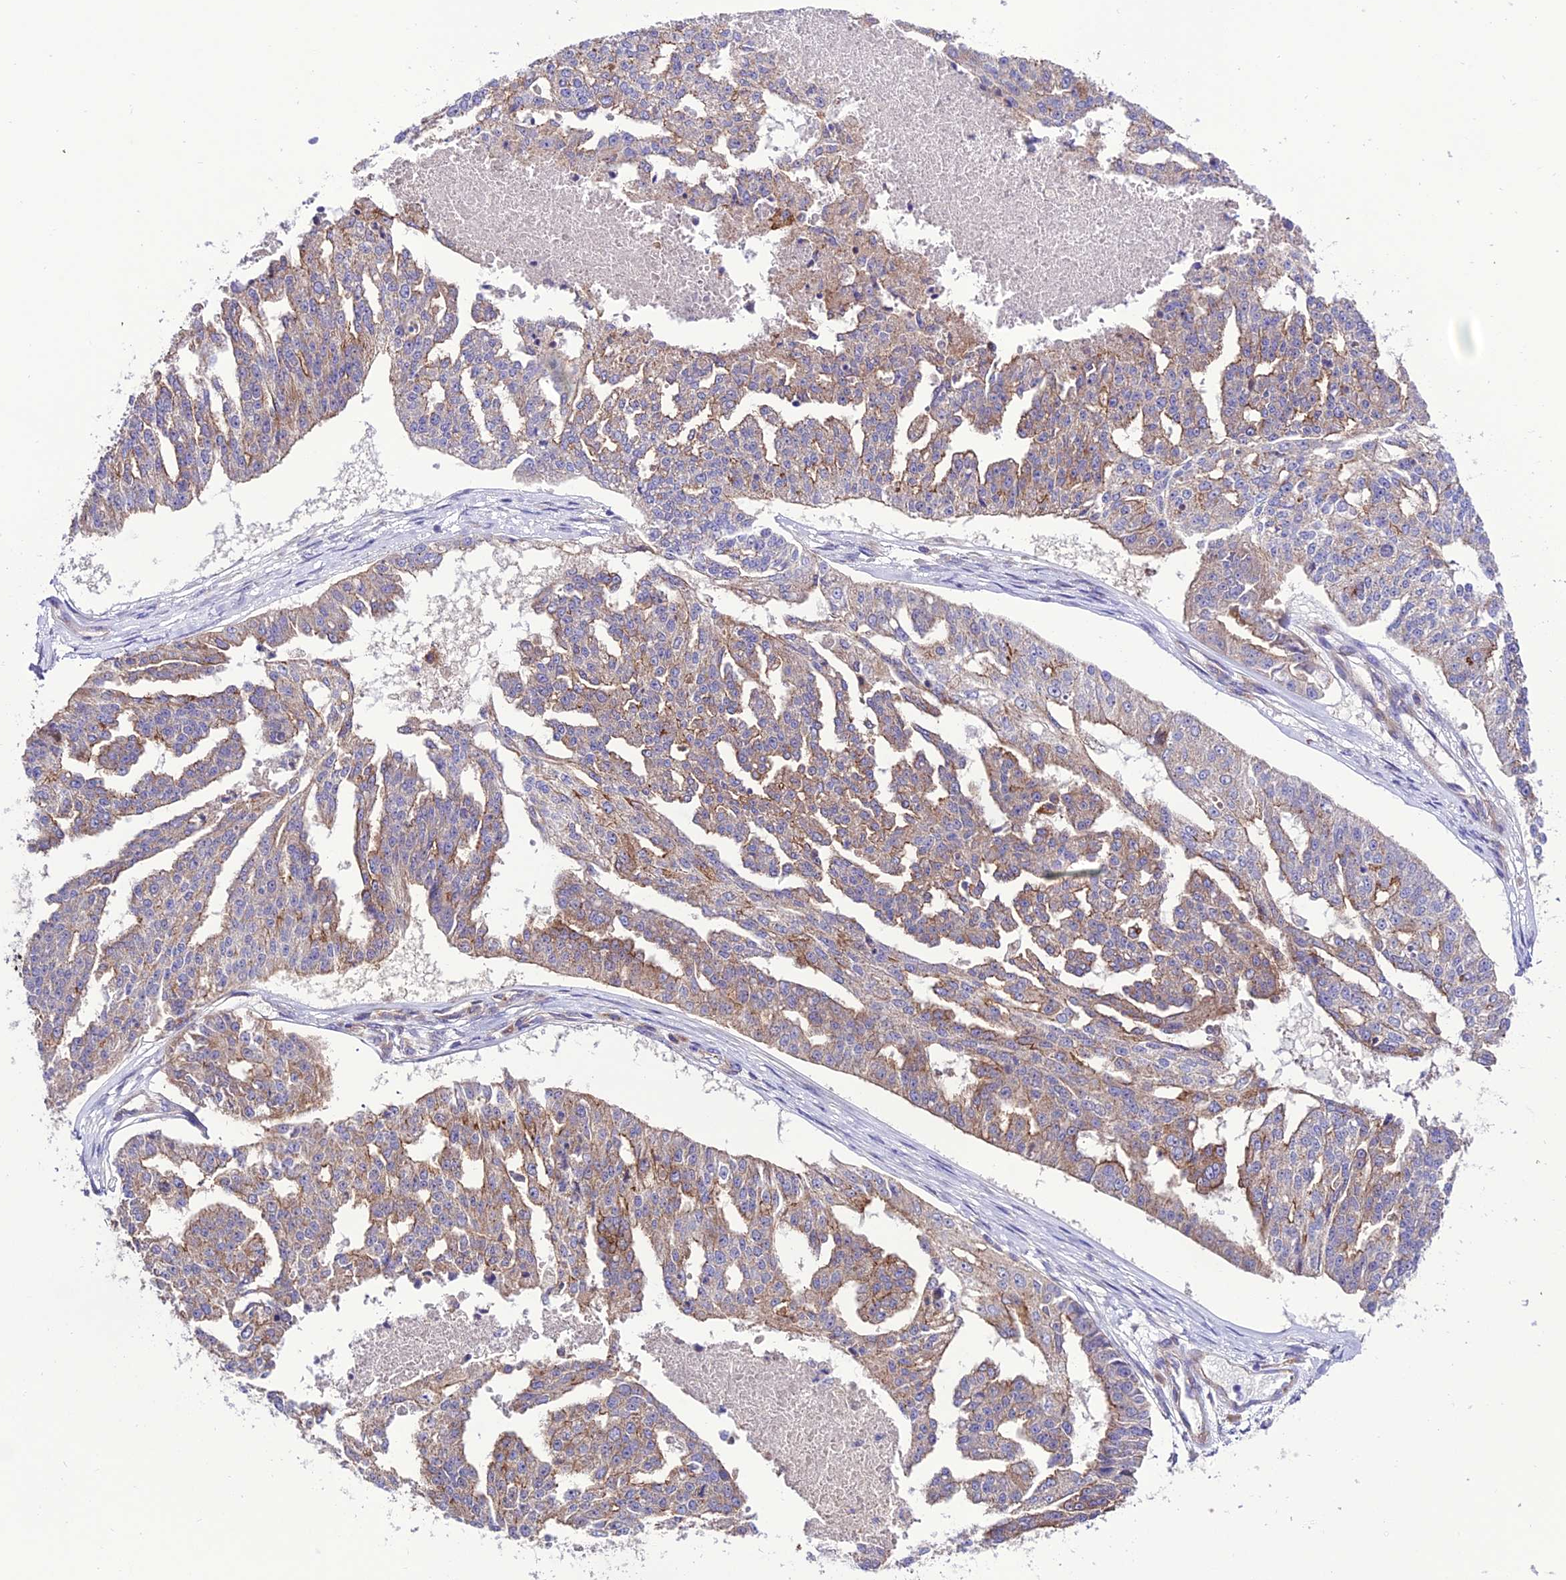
{"staining": {"intensity": "moderate", "quantity": "25%-75%", "location": "cytoplasmic/membranous"}, "tissue": "ovarian cancer", "cell_type": "Tumor cells", "image_type": "cancer", "snomed": [{"axis": "morphology", "description": "Cystadenocarcinoma, serous, NOS"}, {"axis": "topography", "description": "Ovary"}], "caption": "The histopathology image exhibits immunohistochemical staining of ovarian cancer. There is moderate cytoplasmic/membranous staining is appreciated in about 25%-75% of tumor cells.", "gene": "LACTB2", "patient": {"sex": "female", "age": 58}}